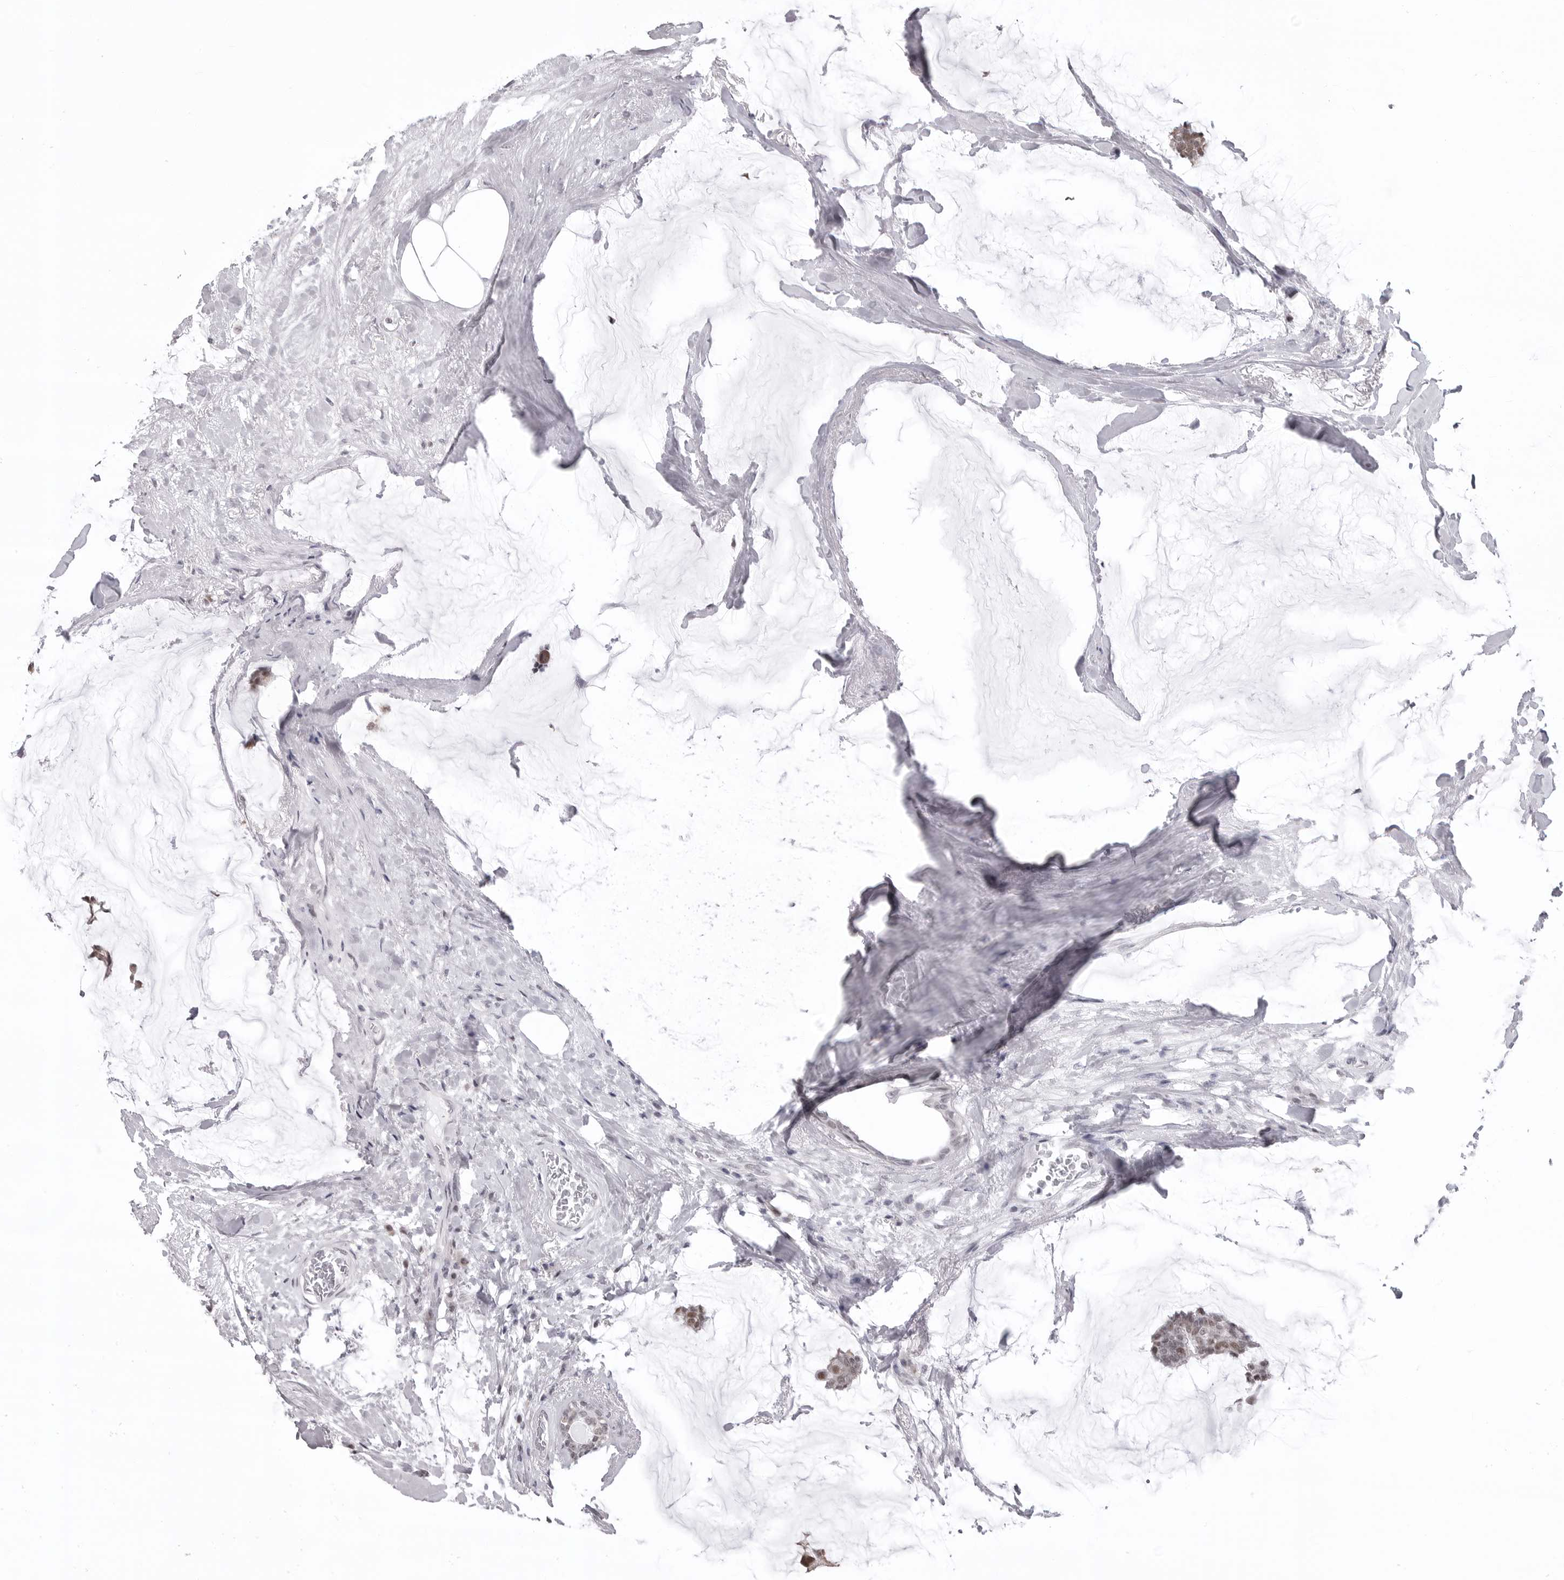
{"staining": {"intensity": "moderate", "quantity": ">75%", "location": "nuclear"}, "tissue": "breast cancer", "cell_type": "Tumor cells", "image_type": "cancer", "snomed": [{"axis": "morphology", "description": "Duct carcinoma"}, {"axis": "topography", "description": "Breast"}], "caption": "The image exhibits a brown stain indicating the presence of a protein in the nuclear of tumor cells in breast cancer.", "gene": "PHF3", "patient": {"sex": "female", "age": 93}}